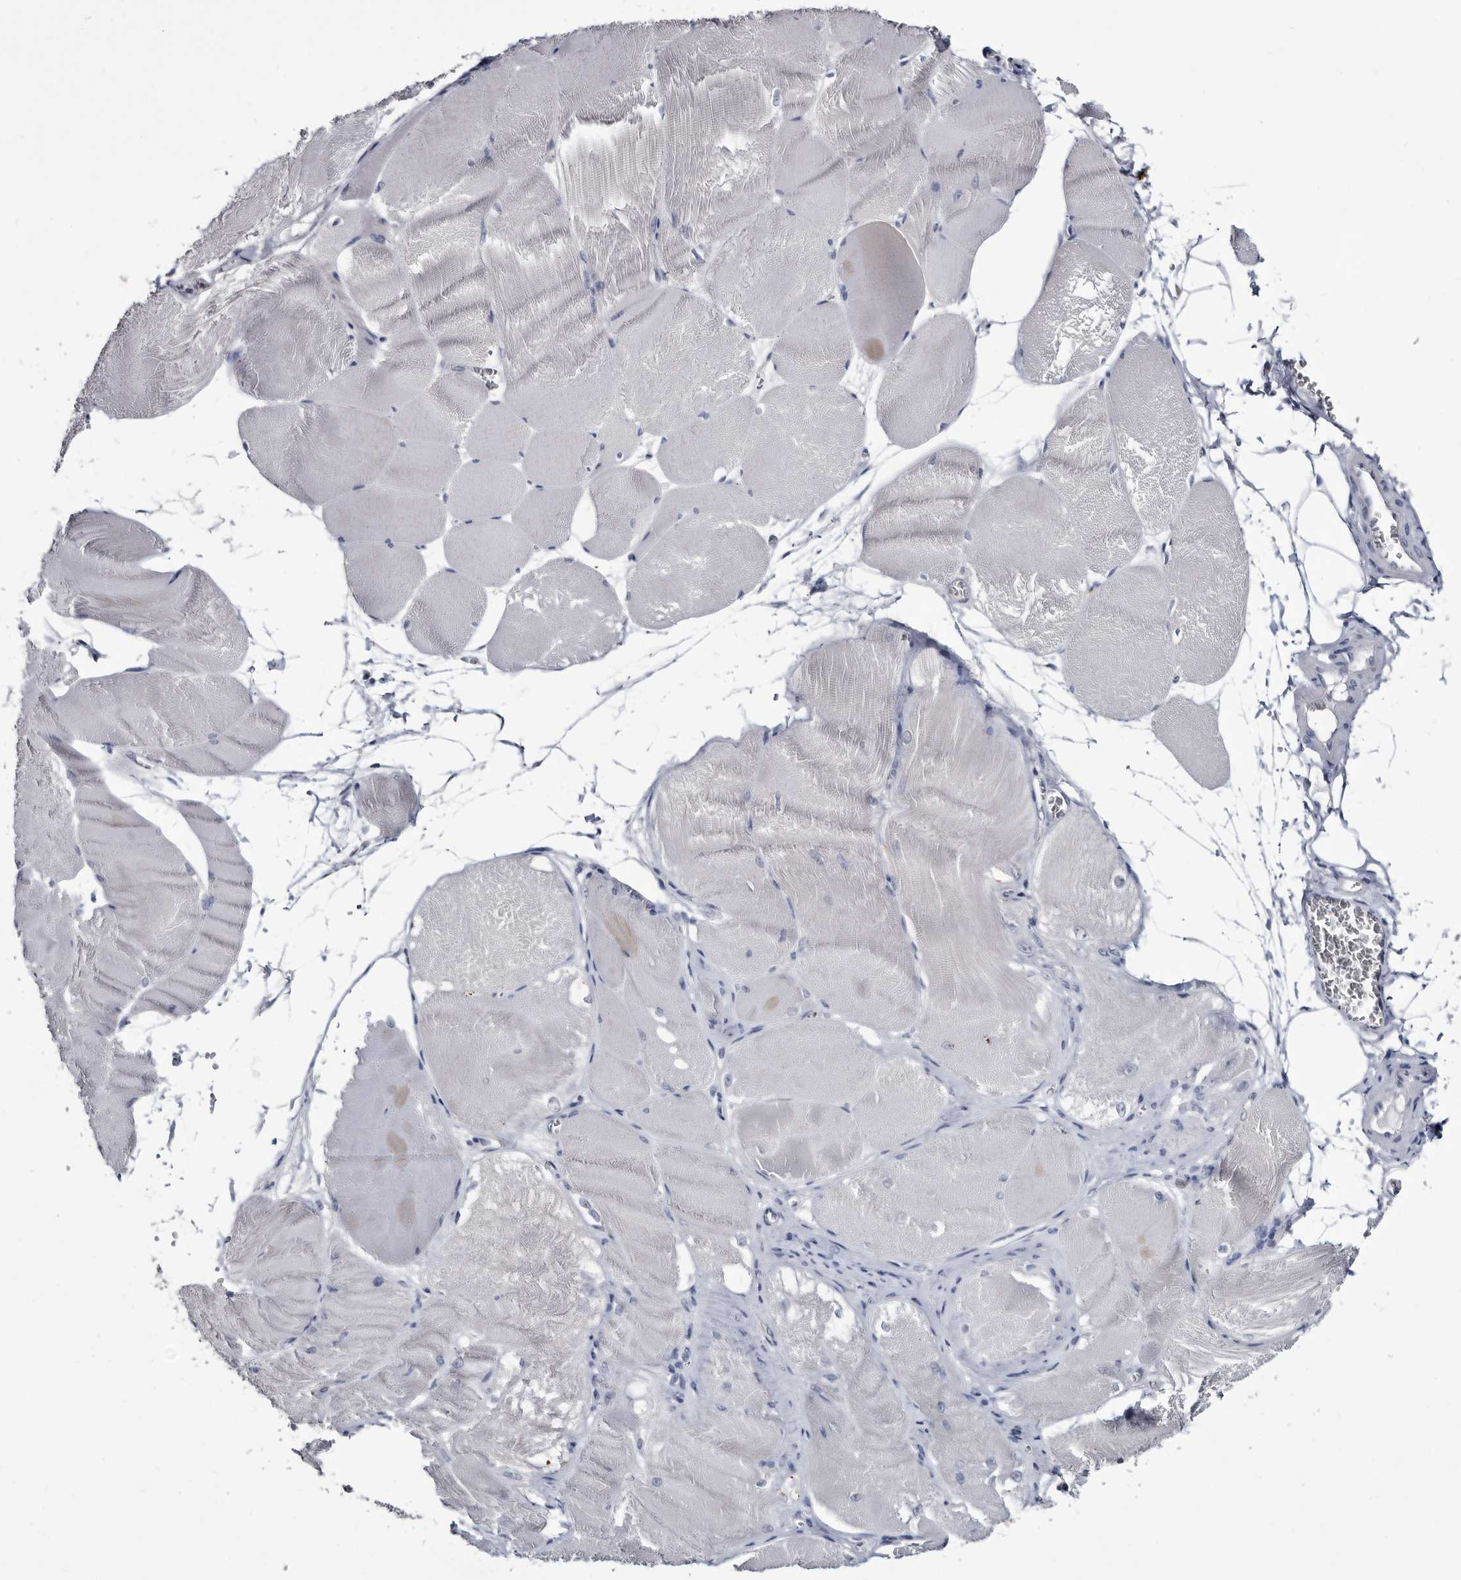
{"staining": {"intensity": "negative", "quantity": "none", "location": "none"}, "tissue": "skeletal muscle", "cell_type": "Myocytes", "image_type": "normal", "snomed": [{"axis": "morphology", "description": "Normal tissue, NOS"}, {"axis": "morphology", "description": "Basal cell carcinoma"}, {"axis": "topography", "description": "Skeletal muscle"}], "caption": "Immunohistochemistry photomicrograph of unremarkable skeletal muscle: skeletal muscle stained with DAB shows no significant protein staining in myocytes.", "gene": "SERPINB8", "patient": {"sex": "female", "age": 64}}